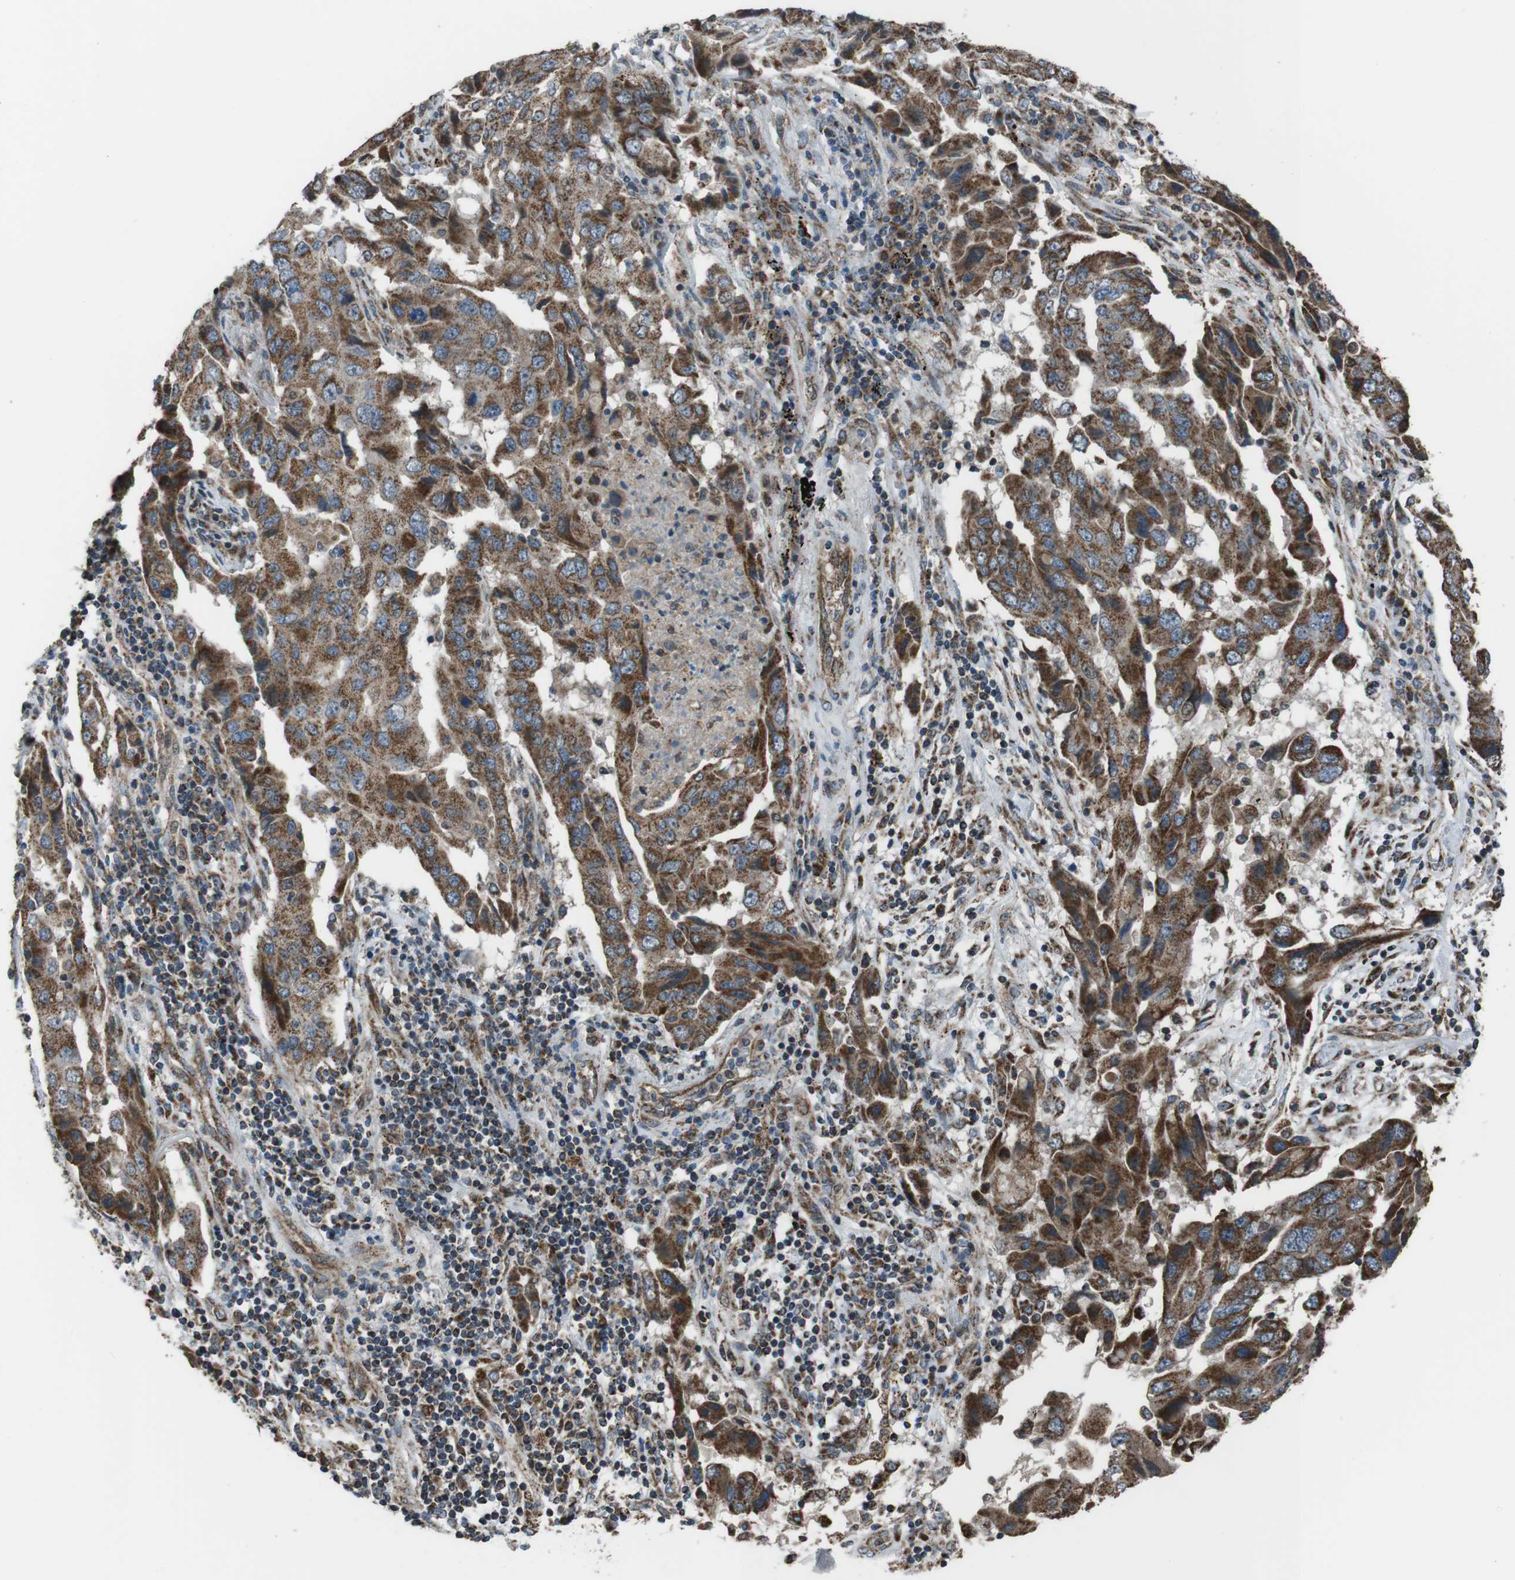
{"staining": {"intensity": "strong", "quantity": ">75%", "location": "cytoplasmic/membranous"}, "tissue": "lung cancer", "cell_type": "Tumor cells", "image_type": "cancer", "snomed": [{"axis": "morphology", "description": "Adenocarcinoma, NOS"}, {"axis": "topography", "description": "Lung"}], "caption": "The immunohistochemical stain shows strong cytoplasmic/membranous expression in tumor cells of lung cancer (adenocarcinoma) tissue.", "gene": "GIMAP8", "patient": {"sex": "female", "age": 65}}